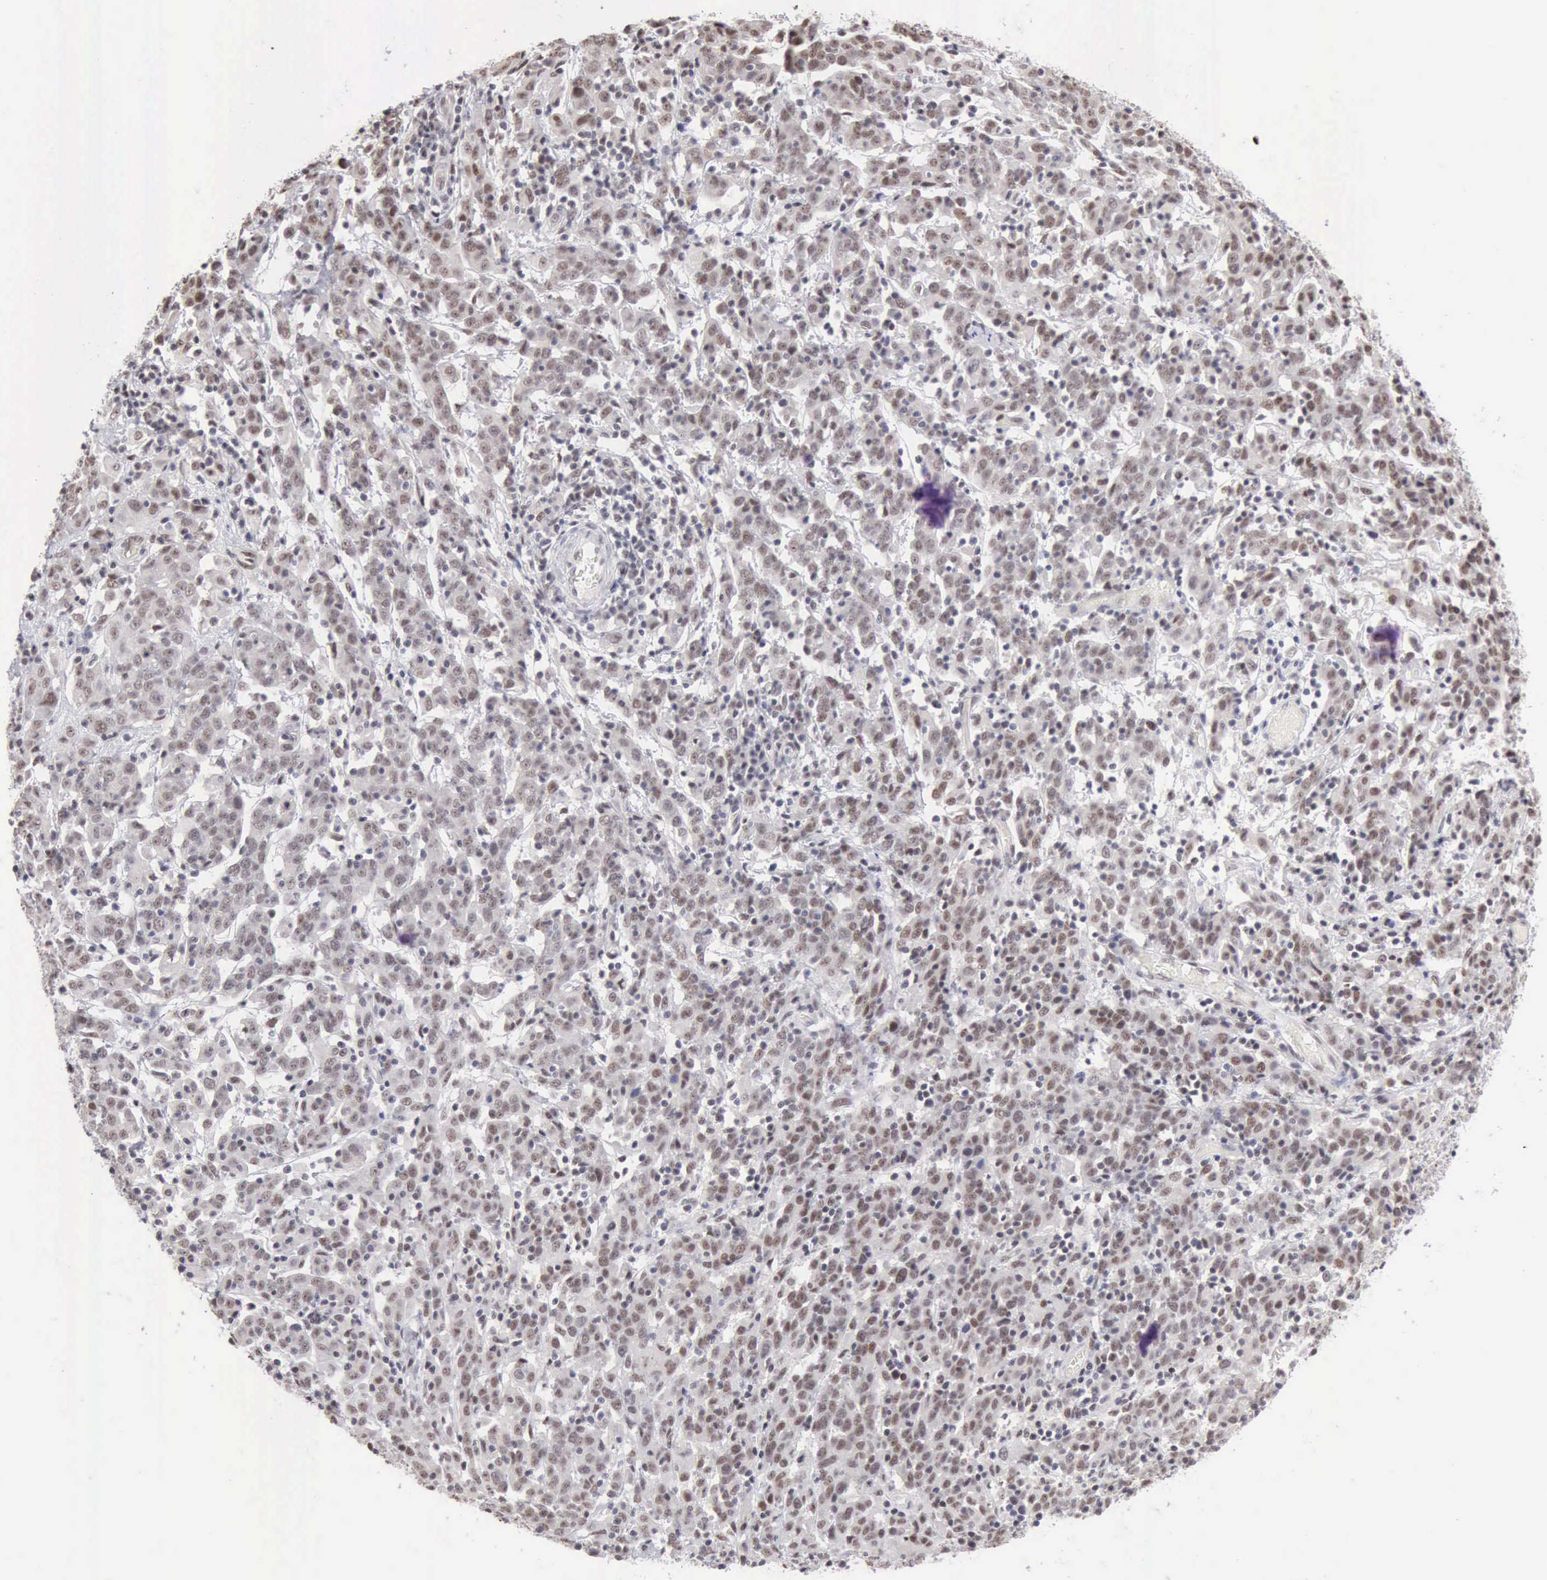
{"staining": {"intensity": "weak", "quantity": "25%-75%", "location": "nuclear"}, "tissue": "cervical cancer", "cell_type": "Tumor cells", "image_type": "cancer", "snomed": [{"axis": "morphology", "description": "Normal tissue, NOS"}, {"axis": "morphology", "description": "Squamous cell carcinoma, NOS"}, {"axis": "topography", "description": "Cervix"}], "caption": "Immunohistochemical staining of squamous cell carcinoma (cervical) shows low levels of weak nuclear protein expression in approximately 25%-75% of tumor cells.", "gene": "TAF1", "patient": {"sex": "female", "age": 67}}